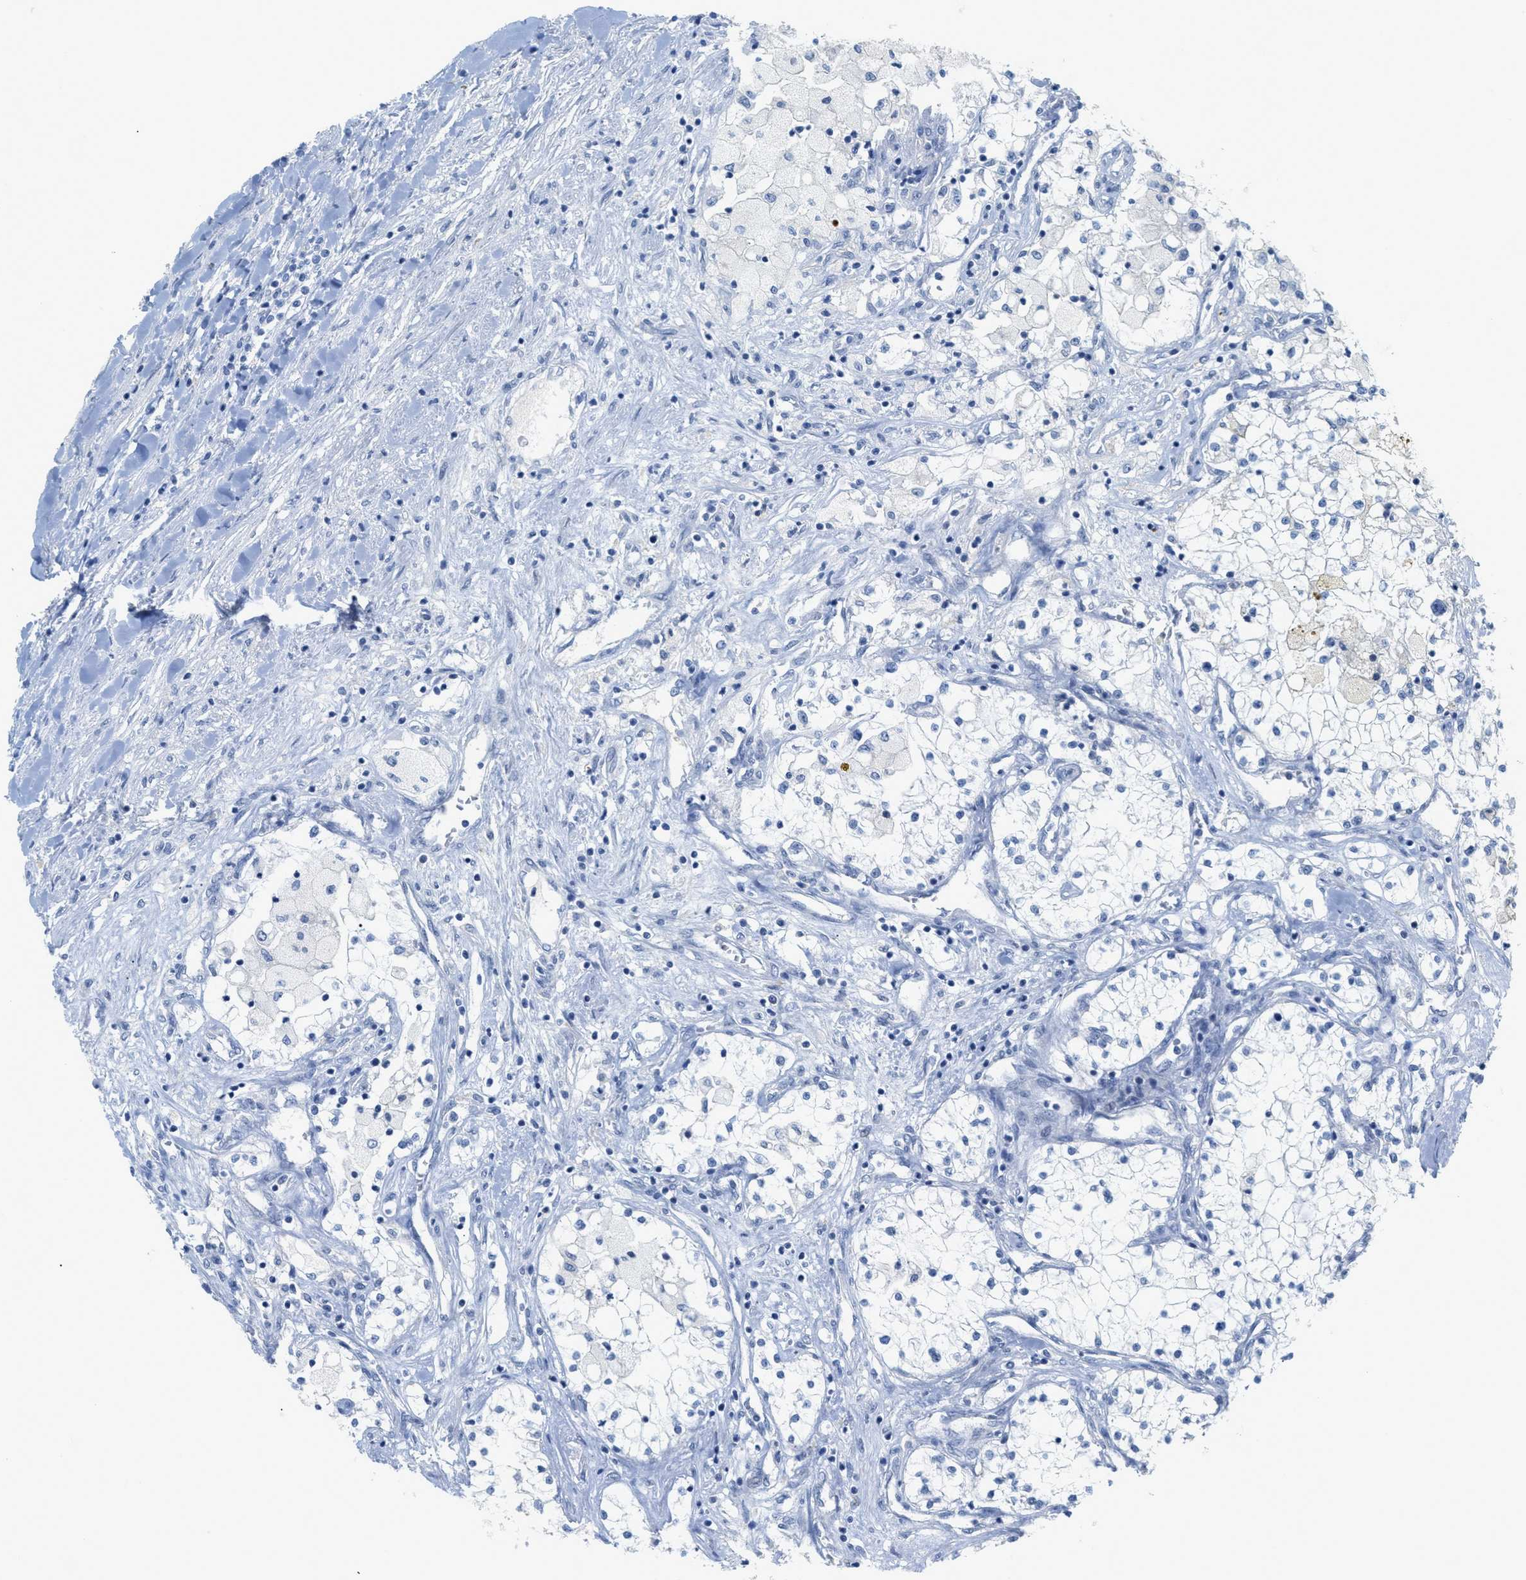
{"staining": {"intensity": "negative", "quantity": "none", "location": "none"}, "tissue": "renal cancer", "cell_type": "Tumor cells", "image_type": "cancer", "snomed": [{"axis": "morphology", "description": "Adenocarcinoma, NOS"}, {"axis": "topography", "description": "Kidney"}], "caption": "Immunohistochemistry (IHC) of renal cancer displays no expression in tumor cells.", "gene": "HSF2", "patient": {"sex": "male", "age": 68}}